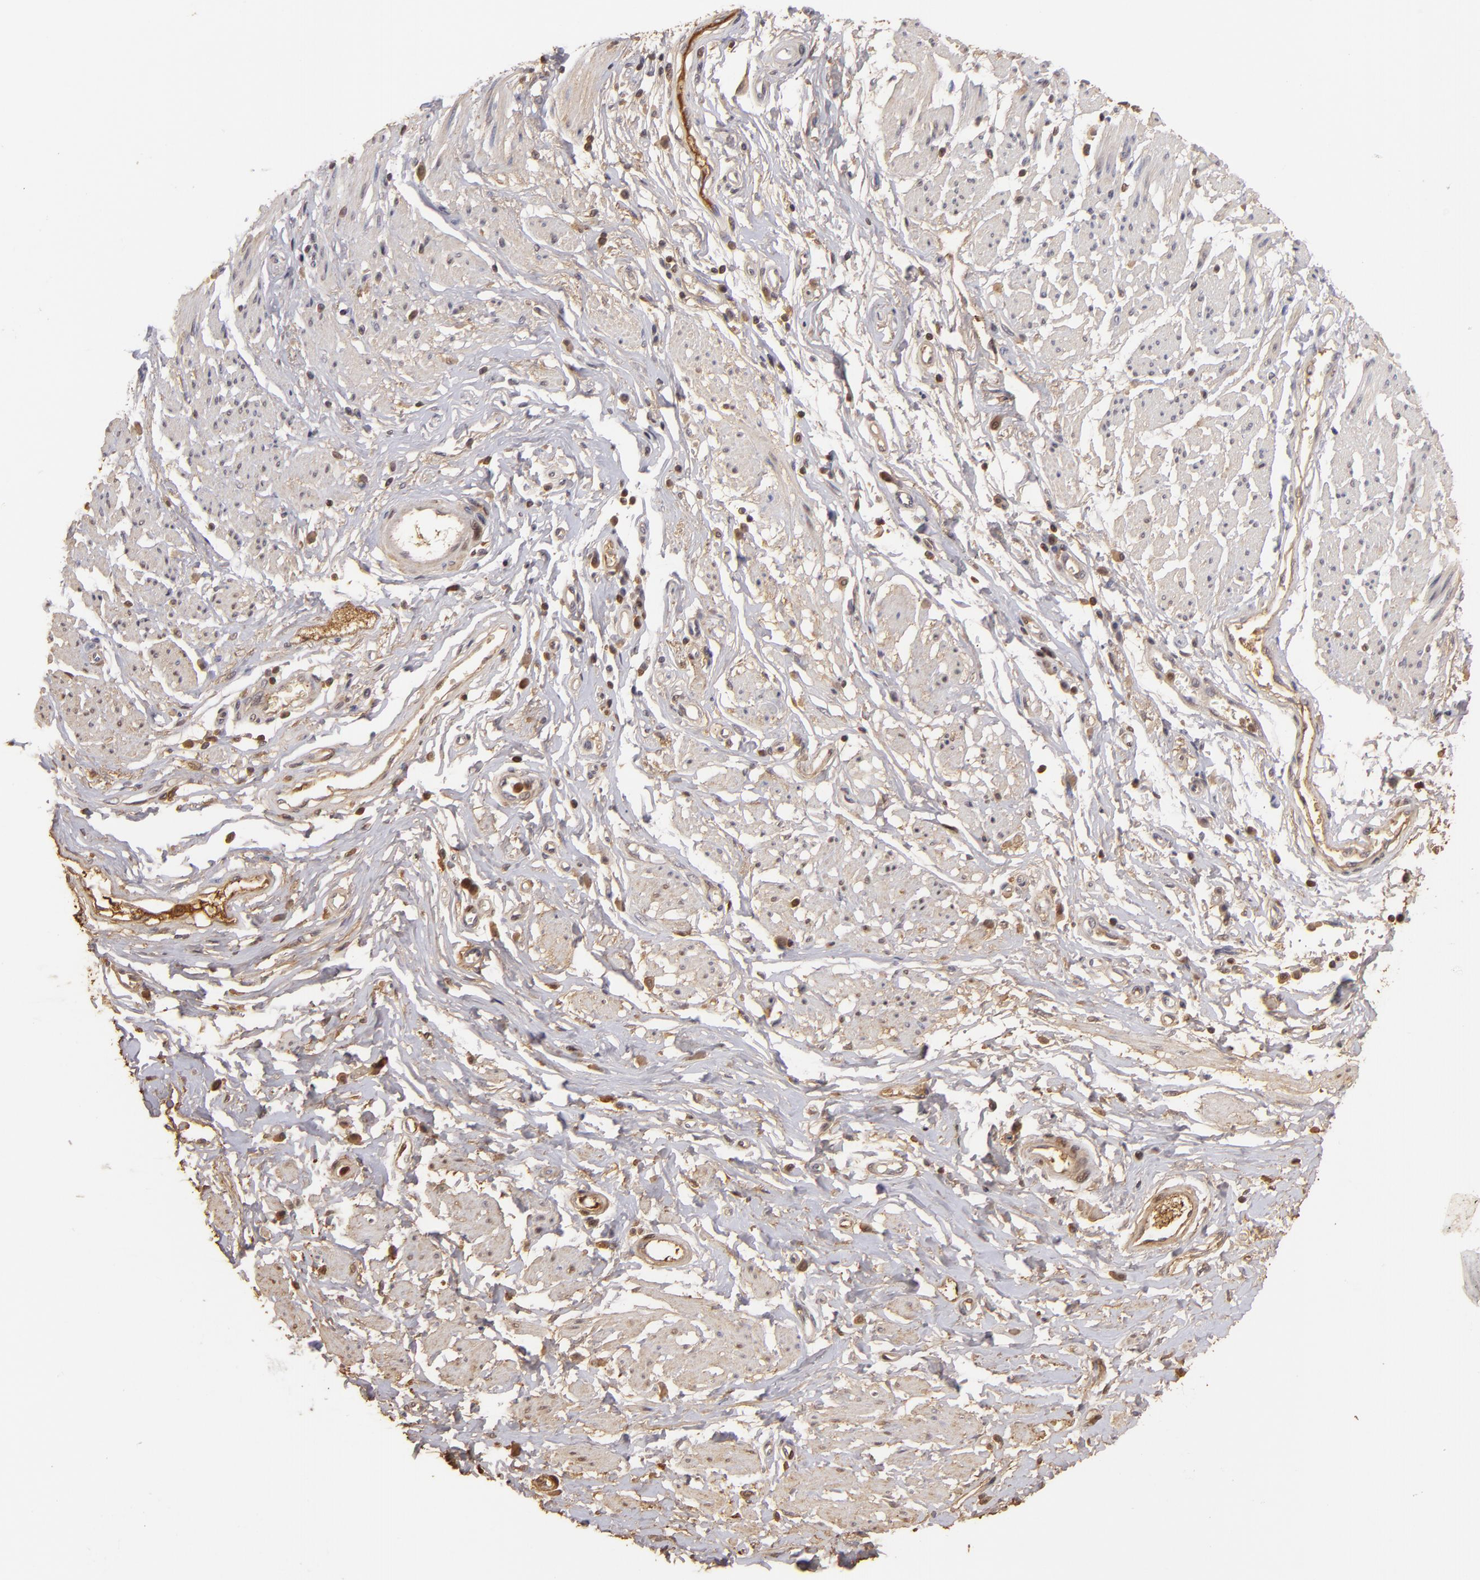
{"staining": {"intensity": "strong", "quantity": ">75%", "location": "cytoplasmic/membranous,nuclear"}, "tissue": "esophagus", "cell_type": "Squamous epithelial cells", "image_type": "normal", "snomed": [{"axis": "morphology", "description": "Normal tissue, NOS"}, {"axis": "topography", "description": "Esophagus"}], "caption": "A brown stain highlights strong cytoplasmic/membranous,nuclear staining of a protein in squamous epithelial cells of normal esophagus.", "gene": "S100A2", "patient": {"sex": "male", "age": 70}}